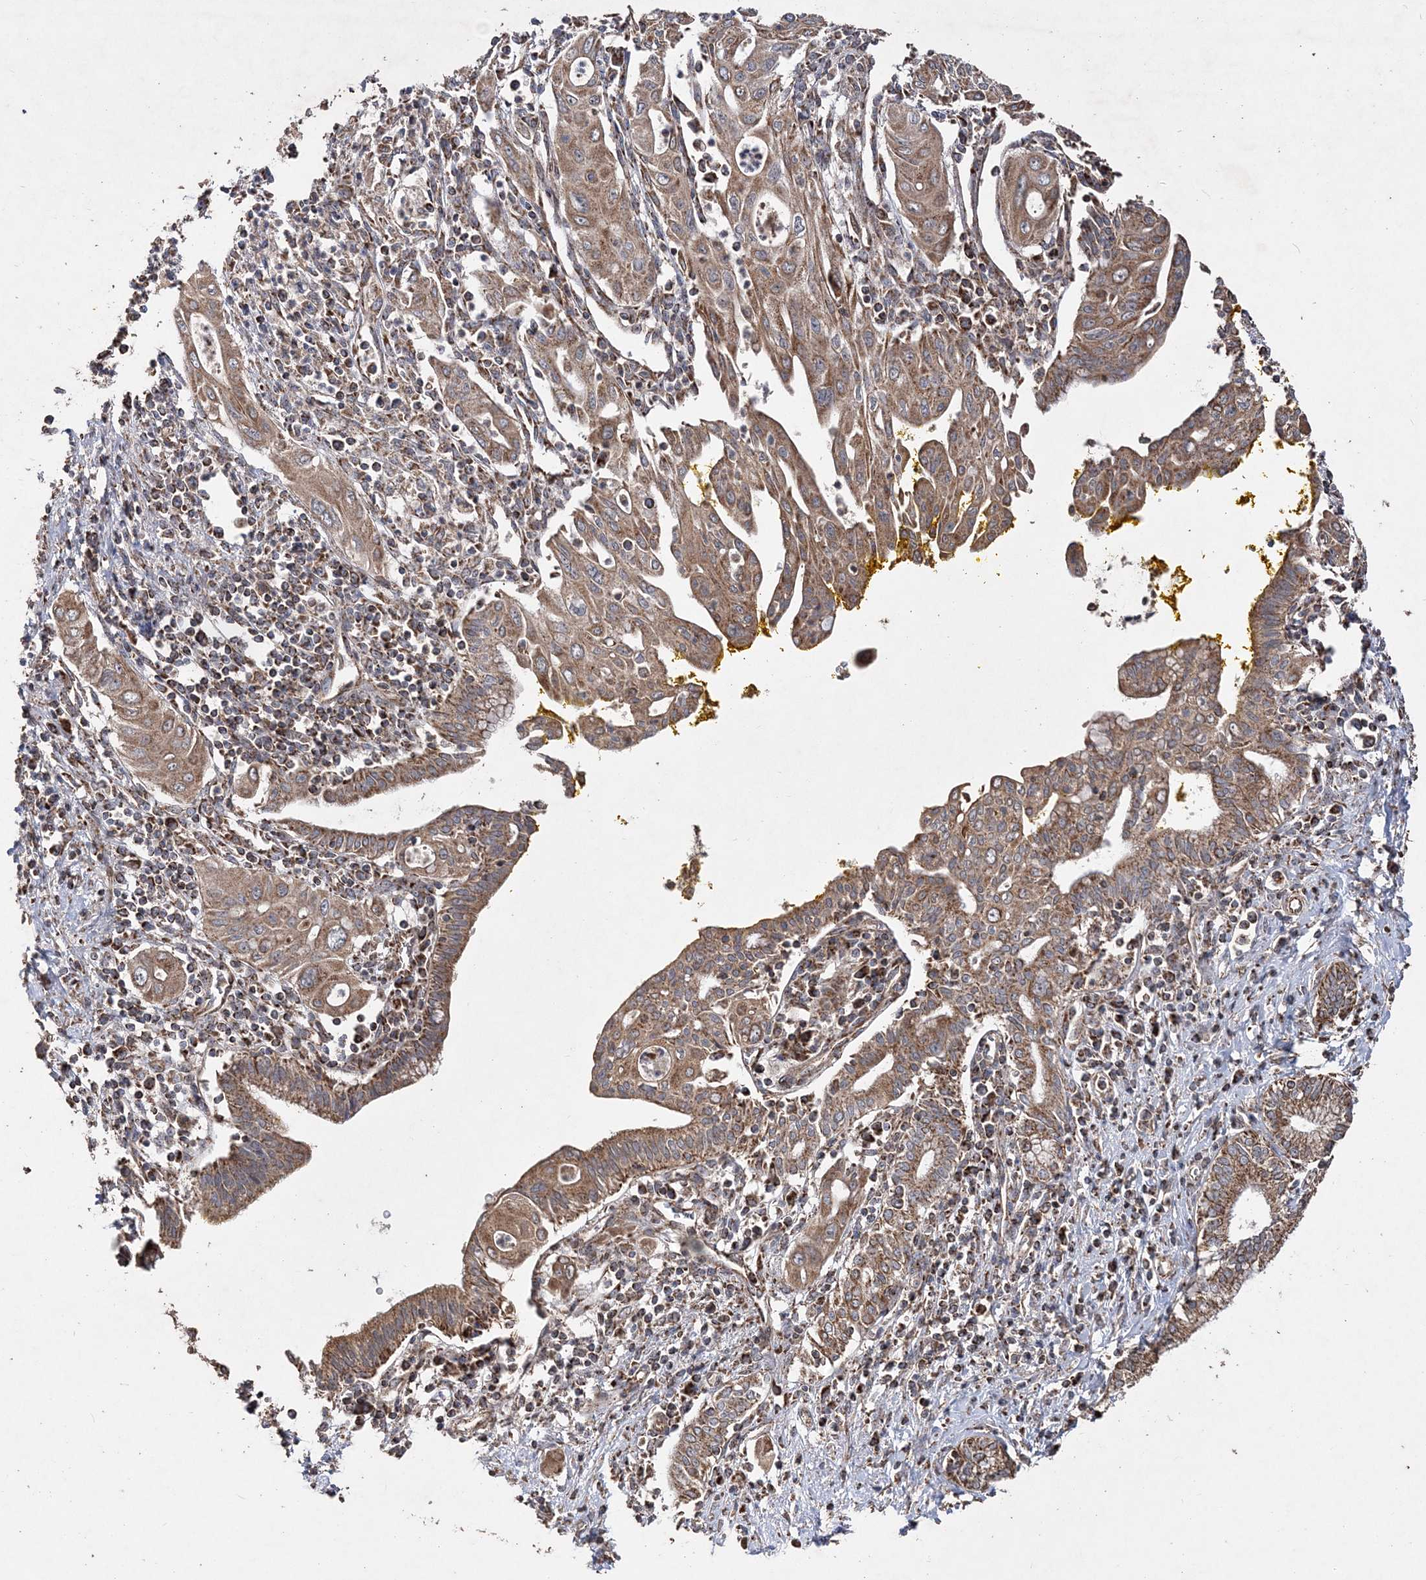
{"staining": {"intensity": "moderate", "quantity": ">75%", "location": "cytoplasmic/membranous"}, "tissue": "pancreatic cancer", "cell_type": "Tumor cells", "image_type": "cancer", "snomed": [{"axis": "morphology", "description": "Adenocarcinoma, NOS"}, {"axis": "topography", "description": "Pancreas"}], "caption": "Protein staining exhibits moderate cytoplasmic/membranous staining in approximately >75% of tumor cells in adenocarcinoma (pancreatic).", "gene": "POC5", "patient": {"sex": "male", "age": 58}}